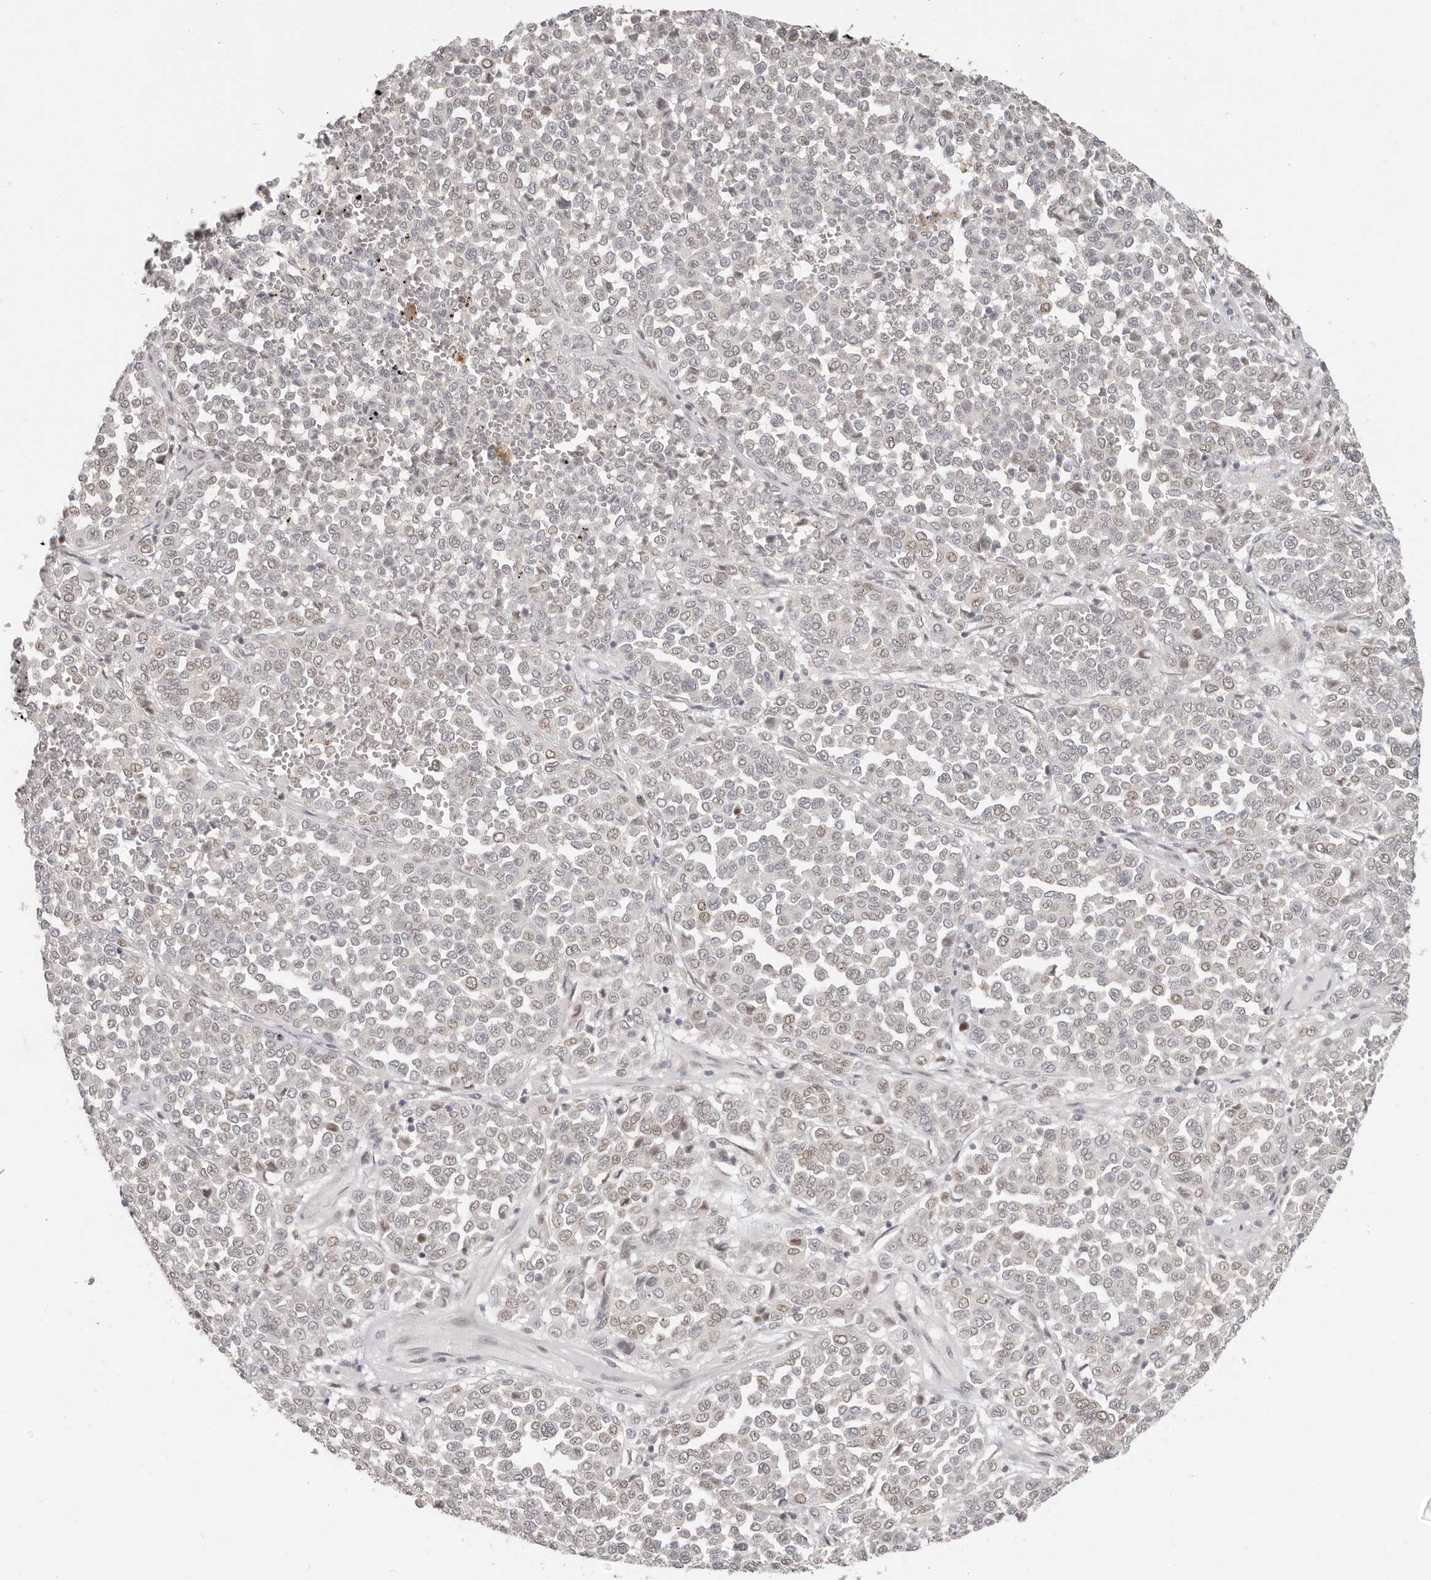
{"staining": {"intensity": "weak", "quantity": "<25%", "location": "nuclear"}, "tissue": "melanoma", "cell_type": "Tumor cells", "image_type": "cancer", "snomed": [{"axis": "morphology", "description": "Malignant melanoma, Metastatic site"}, {"axis": "topography", "description": "Pancreas"}], "caption": "Immunohistochemistry micrograph of neoplastic tissue: melanoma stained with DAB exhibits no significant protein expression in tumor cells. (Stains: DAB IHC with hematoxylin counter stain, Microscopy: brightfield microscopy at high magnification).", "gene": "RFC2", "patient": {"sex": "female", "age": 30}}